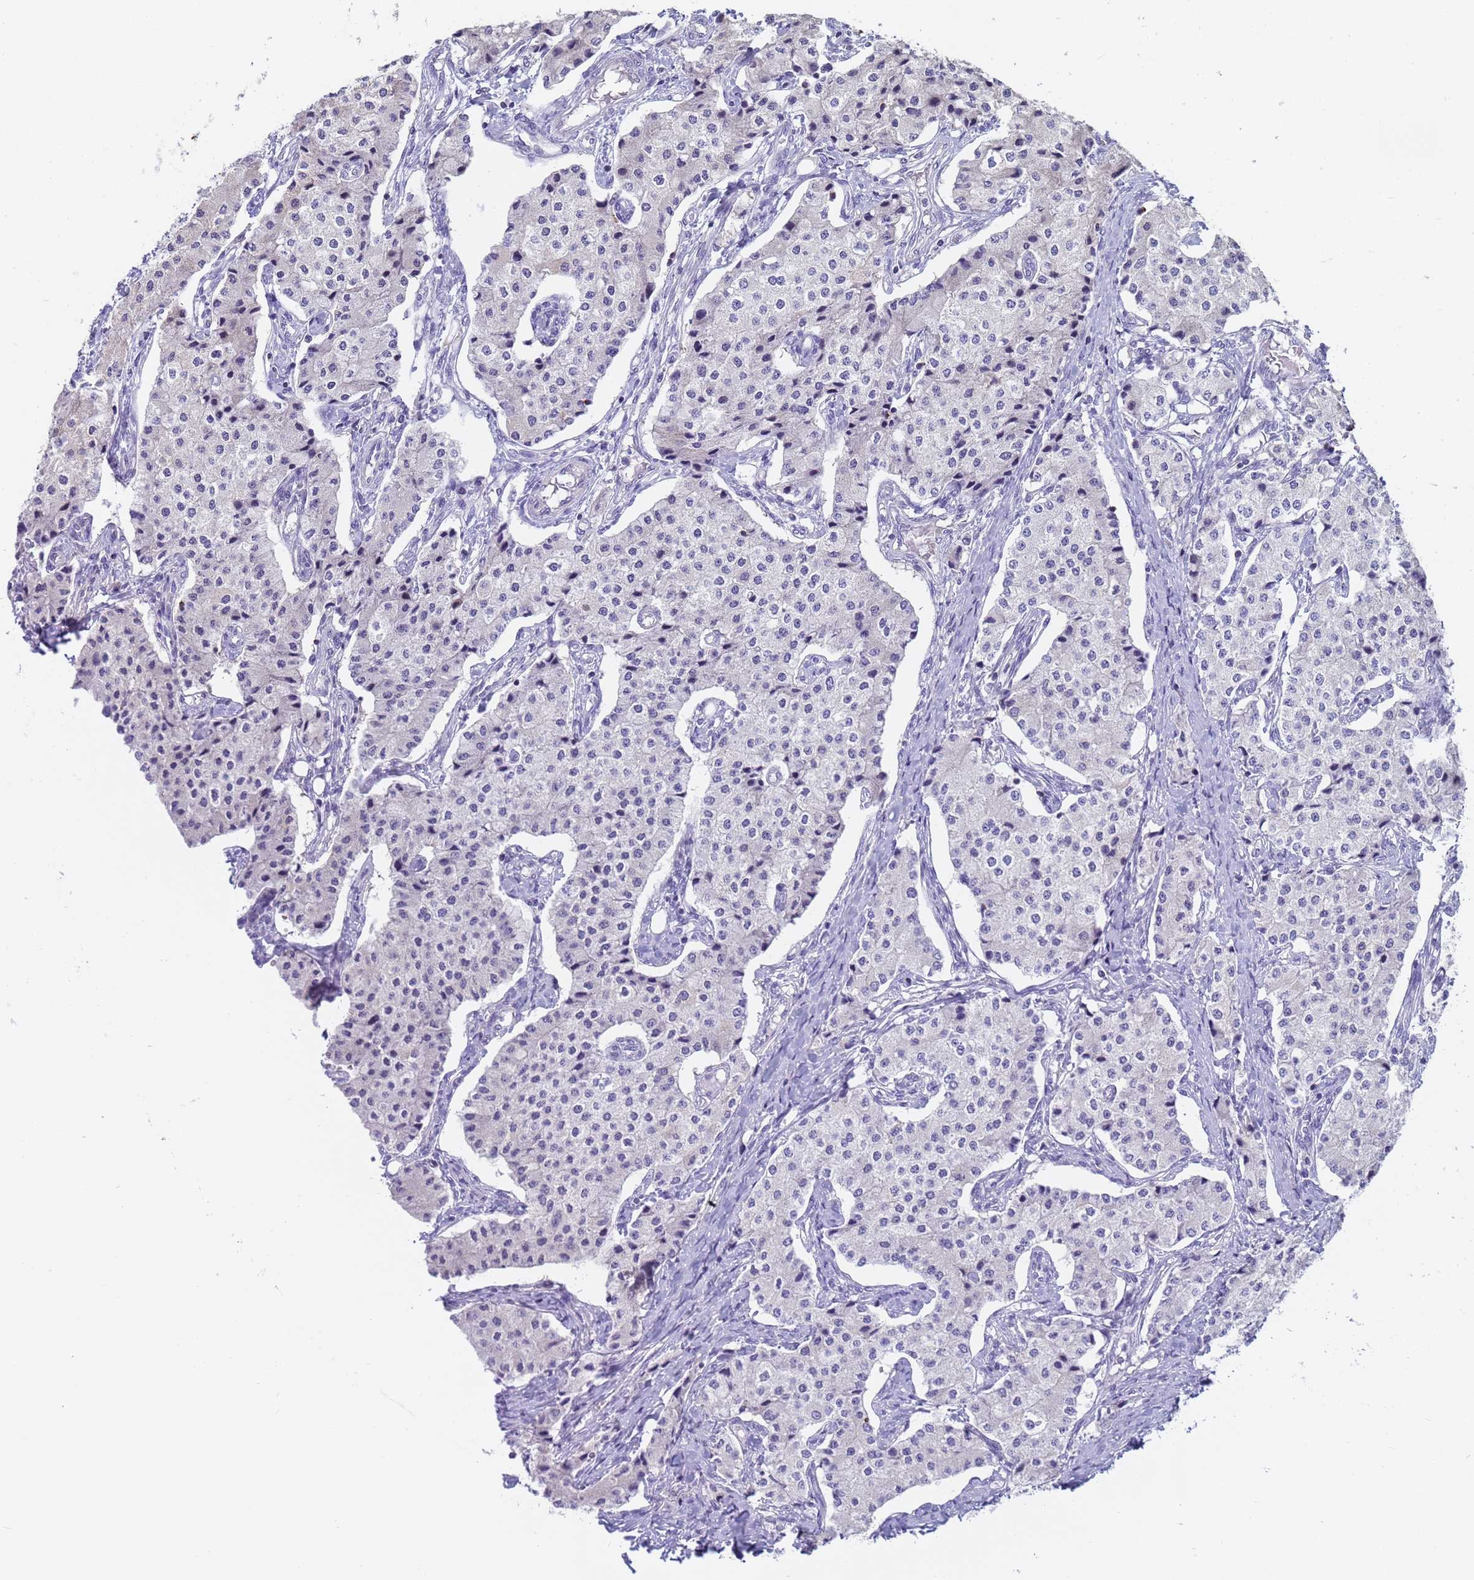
{"staining": {"intensity": "negative", "quantity": "none", "location": "none"}, "tissue": "carcinoid", "cell_type": "Tumor cells", "image_type": "cancer", "snomed": [{"axis": "morphology", "description": "Carcinoid, malignant, NOS"}, {"axis": "topography", "description": "Colon"}], "caption": "IHC photomicrograph of neoplastic tissue: malignant carcinoid stained with DAB (3,3'-diaminobenzidine) shows no significant protein staining in tumor cells. (DAB (3,3'-diaminobenzidine) IHC, high magnification).", "gene": "VWA3A", "patient": {"sex": "female", "age": 52}}